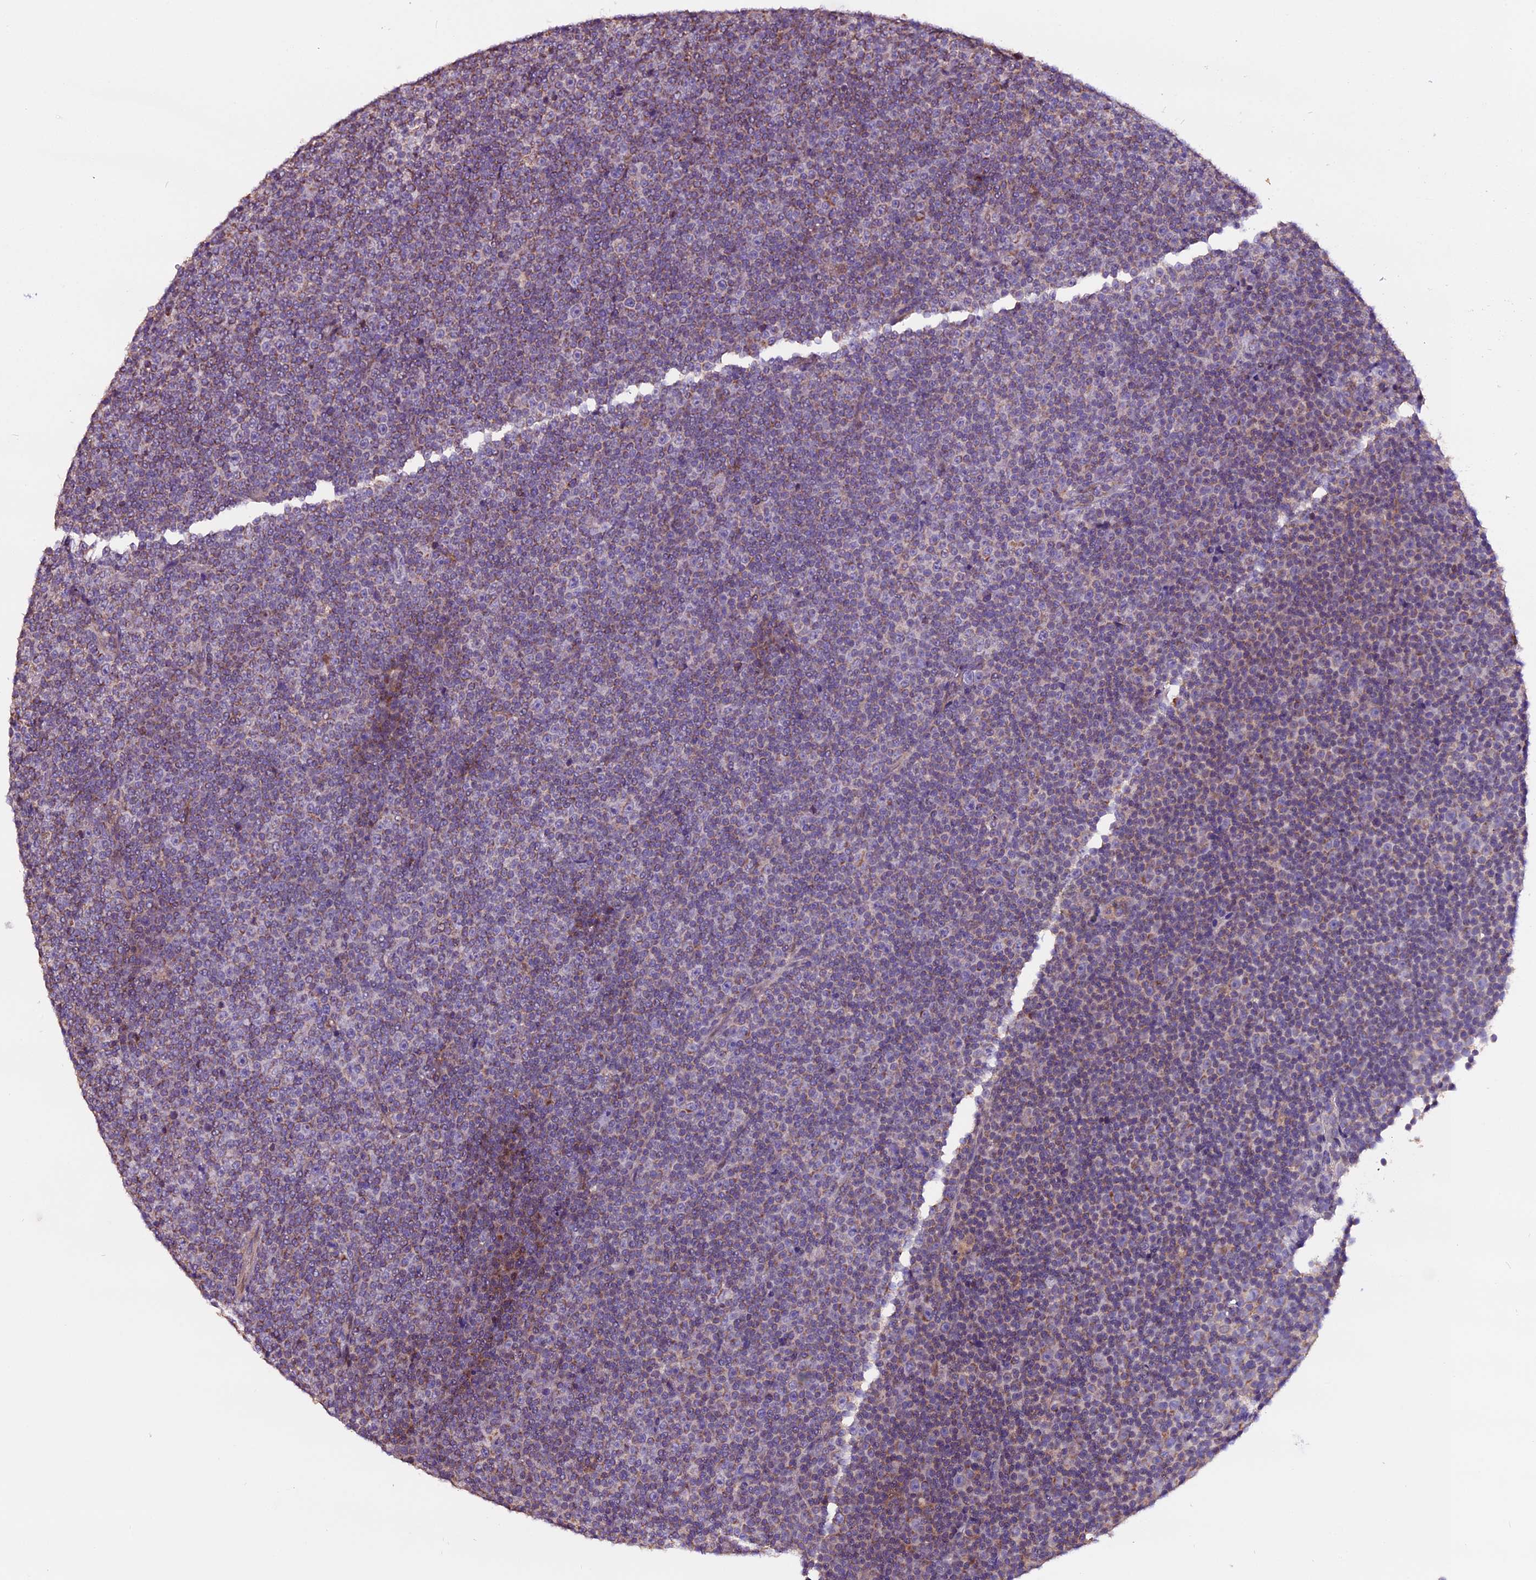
{"staining": {"intensity": "negative", "quantity": "none", "location": "none"}, "tissue": "lymphoma", "cell_type": "Tumor cells", "image_type": "cancer", "snomed": [{"axis": "morphology", "description": "Malignant lymphoma, non-Hodgkin's type, Low grade"}, {"axis": "topography", "description": "Lymph node"}], "caption": "Low-grade malignant lymphoma, non-Hodgkin's type was stained to show a protein in brown. There is no significant expression in tumor cells.", "gene": "DDX28", "patient": {"sex": "female", "age": 67}}